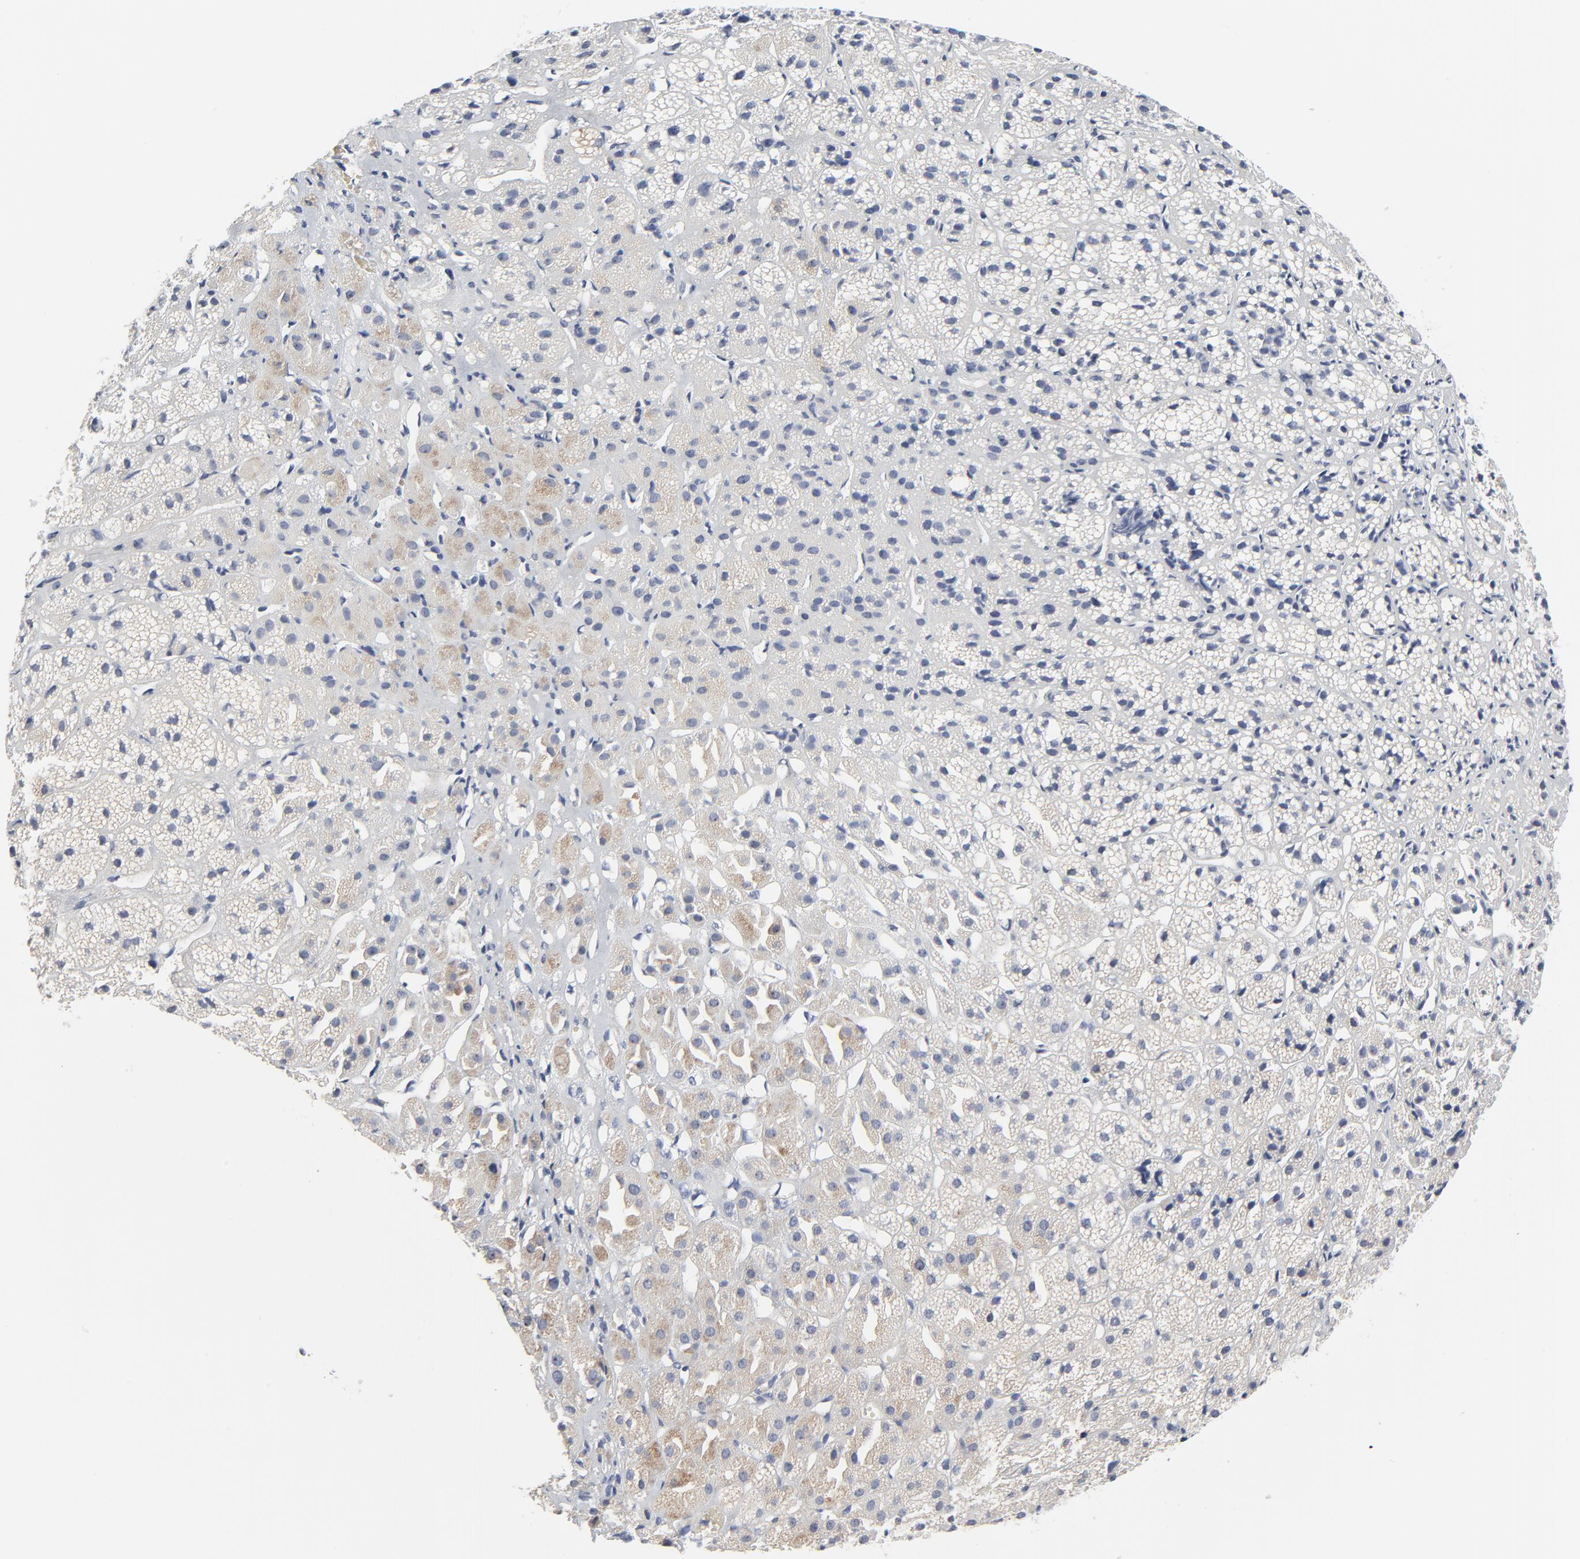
{"staining": {"intensity": "strong", "quantity": ">75%", "location": "cytoplasmic/membranous"}, "tissue": "adrenal gland", "cell_type": "Glandular cells", "image_type": "normal", "snomed": [{"axis": "morphology", "description": "Normal tissue, NOS"}, {"axis": "topography", "description": "Adrenal gland"}], "caption": "This image demonstrates IHC staining of benign adrenal gland, with high strong cytoplasmic/membranous positivity in about >75% of glandular cells.", "gene": "DHRSX", "patient": {"sex": "female", "age": 71}}